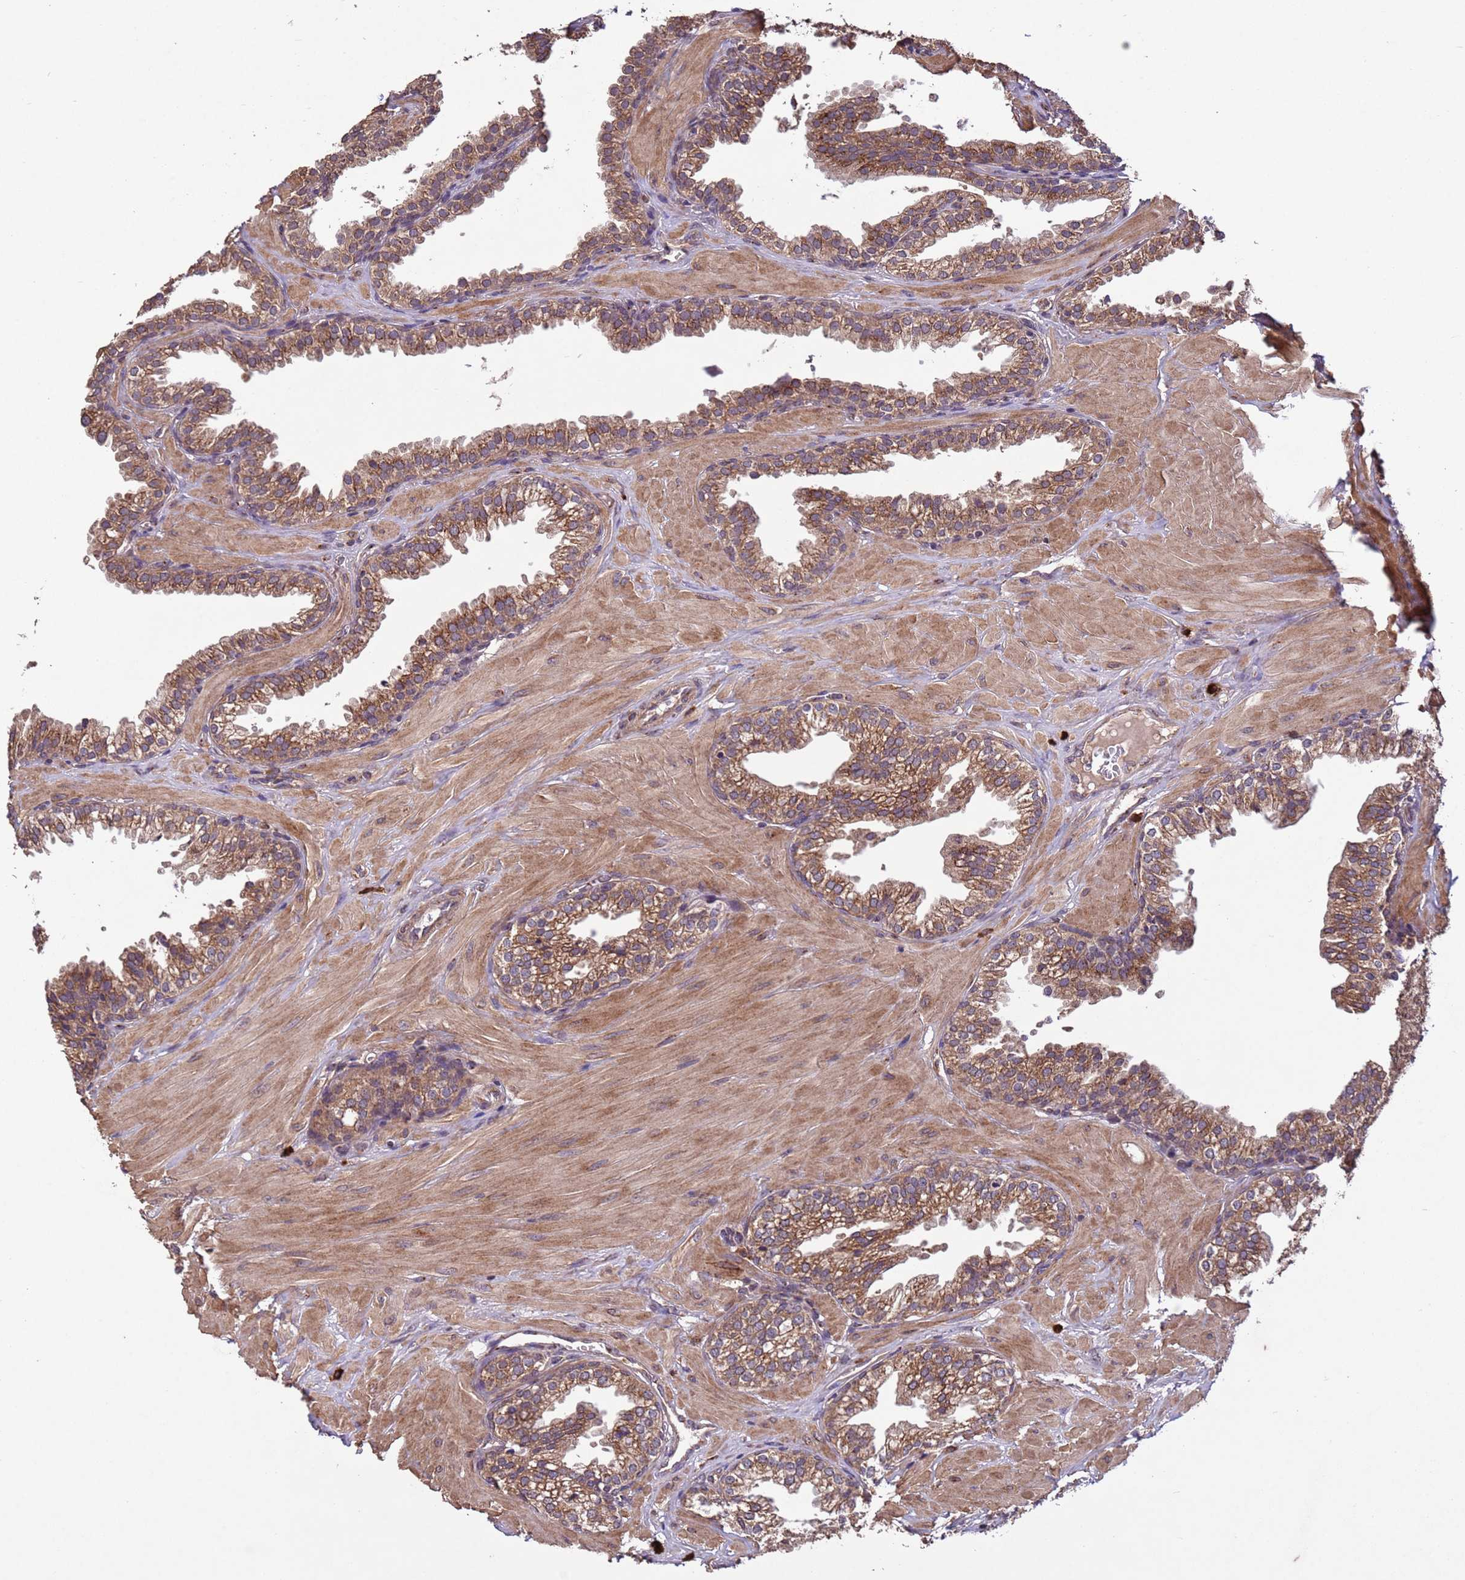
{"staining": {"intensity": "moderate", "quantity": ">75%", "location": "cytoplasmic/membranous"}, "tissue": "prostate", "cell_type": "Glandular cells", "image_type": "normal", "snomed": [{"axis": "morphology", "description": "Normal tissue, NOS"}, {"axis": "topography", "description": "Prostate"}, {"axis": "topography", "description": "Peripheral nerve tissue"}], "caption": "DAB (3,3'-diaminobenzidine) immunohistochemical staining of normal human prostate displays moderate cytoplasmic/membranous protein staining in about >75% of glandular cells. (DAB IHC with brightfield microscopy, high magnification).", "gene": "FASTKD1", "patient": {"sex": "male", "age": 55}}